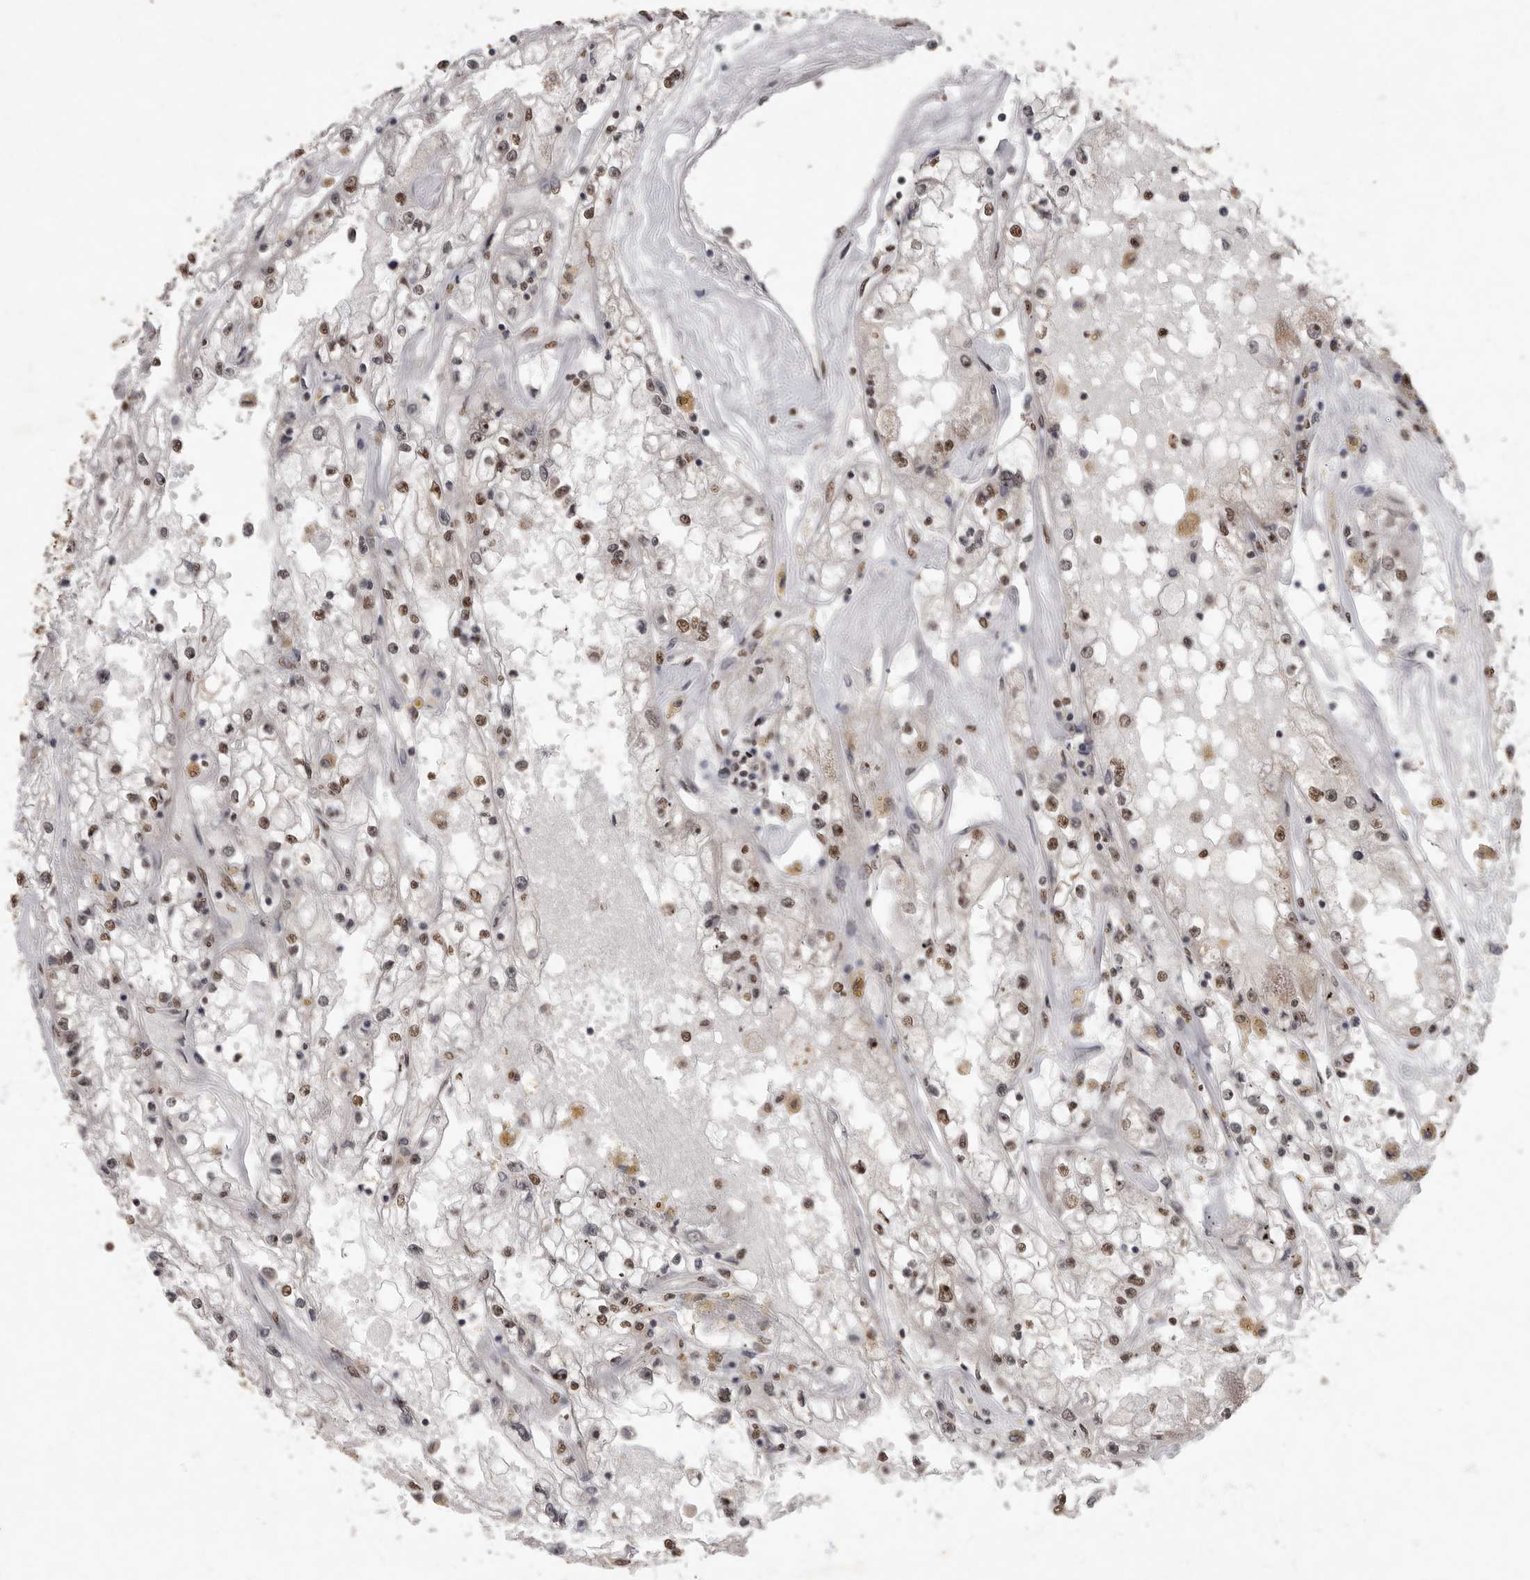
{"staining": {"intensity": "moderate", "quantity": ">75%", "location": "nuclear"}, "tissue": "renal cancer", "cell_type": "Tumor cells", "image_type": "cancer", "snomed": [{"axis": "morphology", "description": "Adenocarcinoma, NOS"}, {"axis": "topography", "description": "Kidney"}], "caption": "DAB immunohistochemical staining of human adenocarcinoma (renal) shows moderate nuclear protein staining in about >75% of tumor cells.", "gene": "NBL1", "patient": {"sex": "male", "age": 56}}